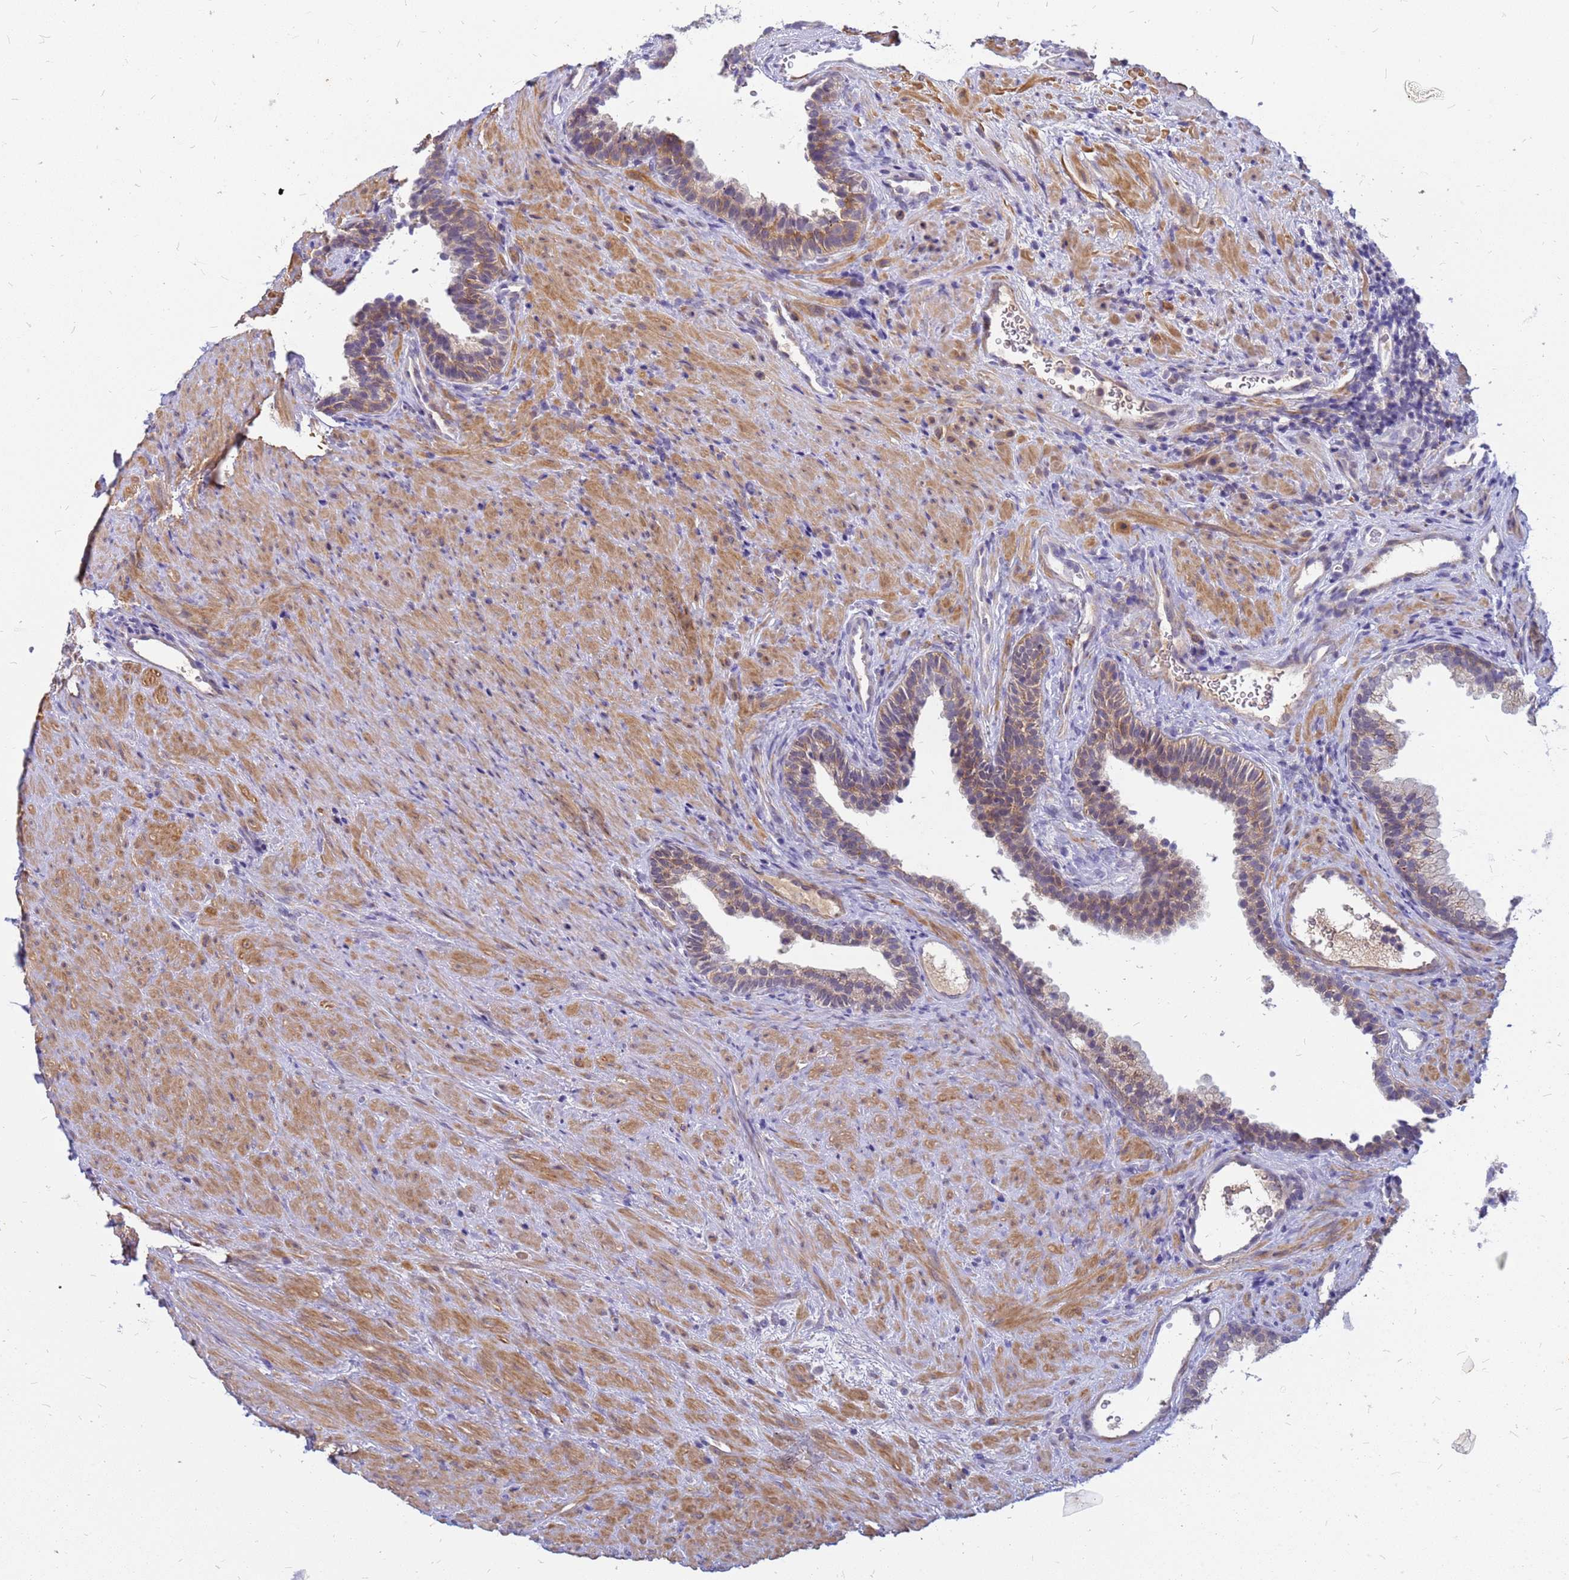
{"staining": {"intensity": "moderate", "quantity": "25%-75%", "location": "cytoplasmic/membranous"}, "tissue": "prostate", "cell_type": "Glandular cells", "image_type": "normal", "snomed": [{"axis": "morphology", "description": "Normal tissue, NOS"}, {"axis": "topography", "description": "Prostate"}], "caption": "This is a photomicrograph of immunohistochemistry staining of normal prostate, which shows moderate staining in the cytoplasmic/membranous of glandular cells.", "gene": "SRGAP3", "patient": {"sex": "male", "age": 76}}